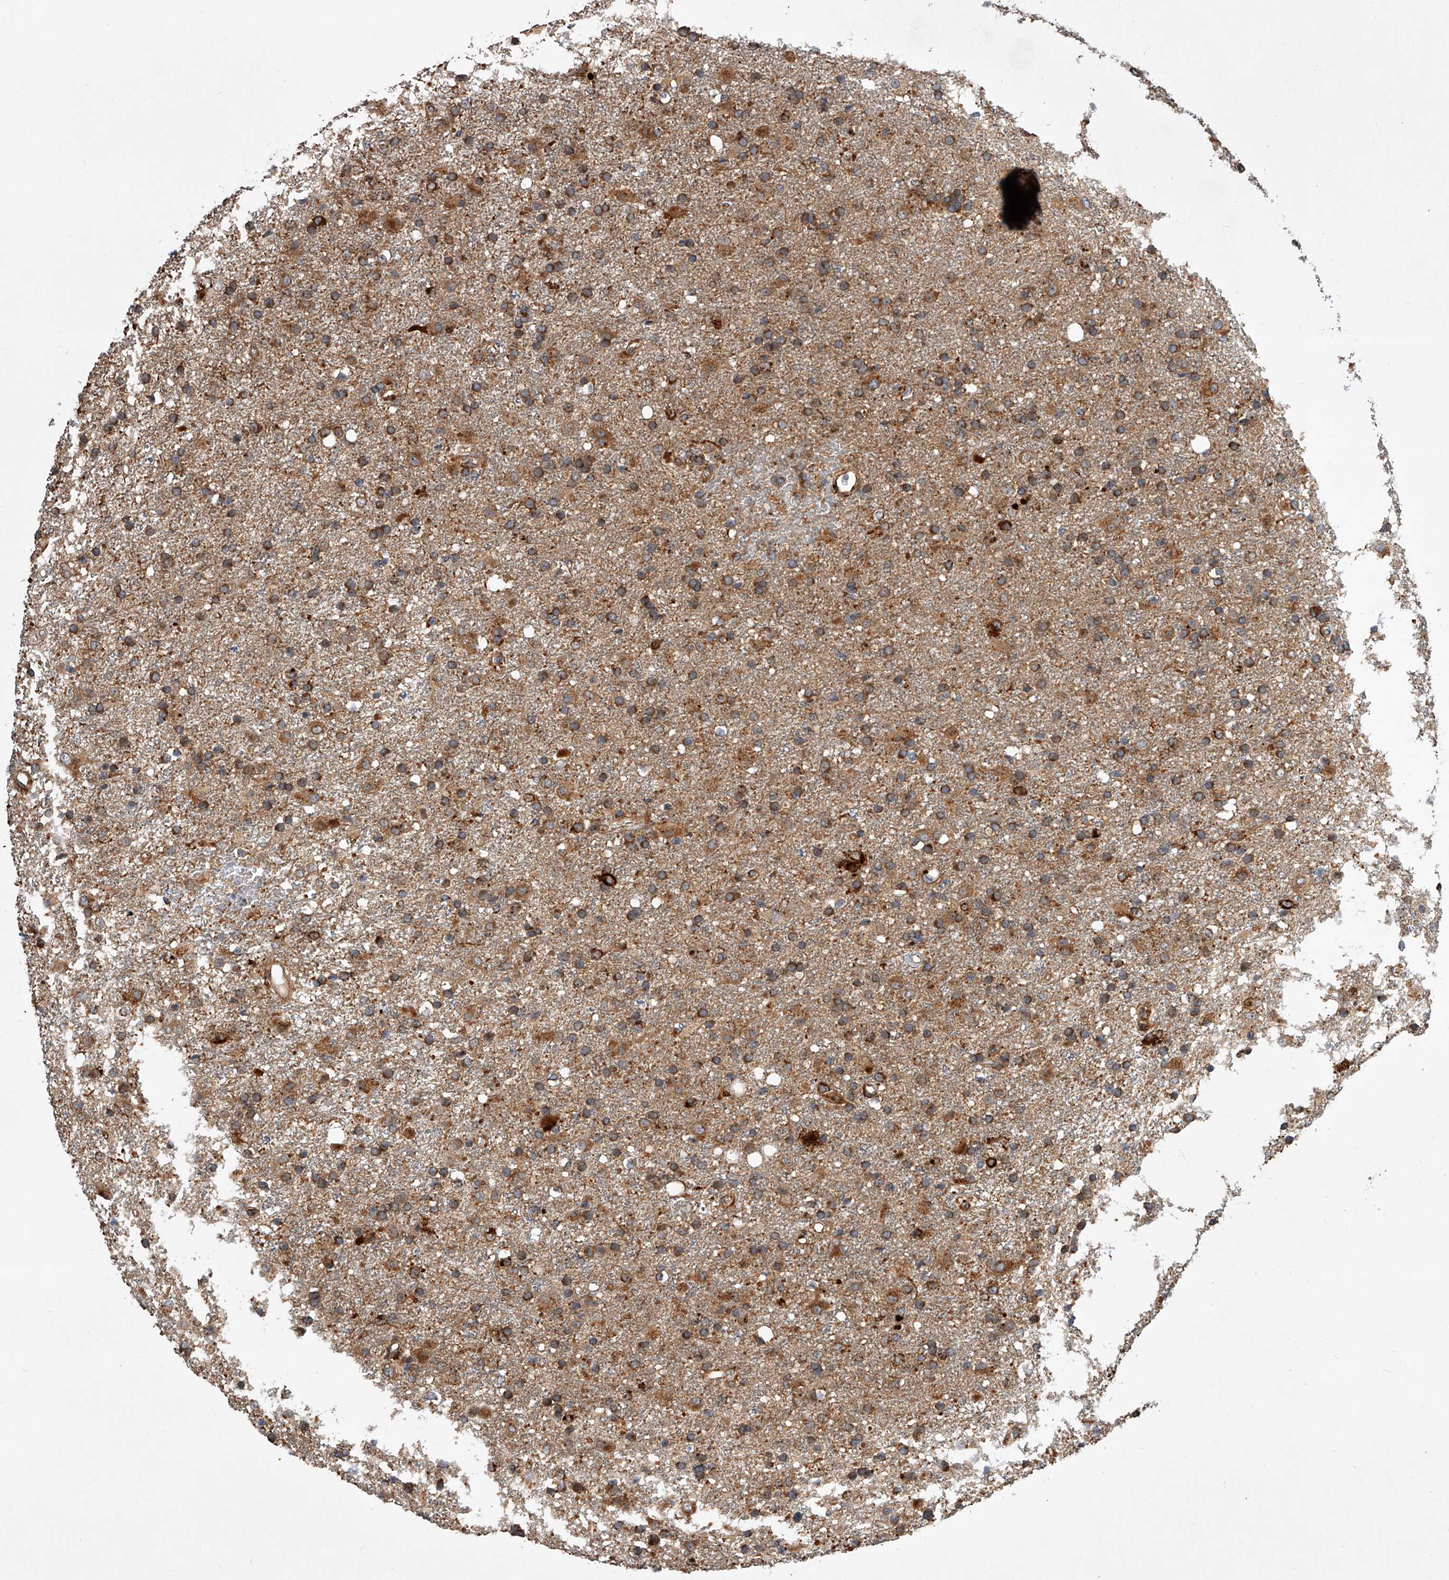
{"staining": {"intensity": "moderate", "quantity": ">75%", "location": "cytoplasmic/membranous"}, "tissue": "glioma", "cell_type": "Tumor cells", "image_type": "cancer", "snomed": [{"axis": "morphology", "description": "Glioma, malignant, Low grade"}, {"axis": "topography", "description": "Brain"}], "caption": "Tumor cells reveal medium levels of moderate cytoplasmic/membranous expression in approximately >75% of cells in low-grade glioma (malignant). The protein is stained brown, and the nuclei are stained in blue (DAB IHC with brightfield microscopy, high magnification).", "gene": "USP47", "patient": {"sex": "male", "age": 65}}